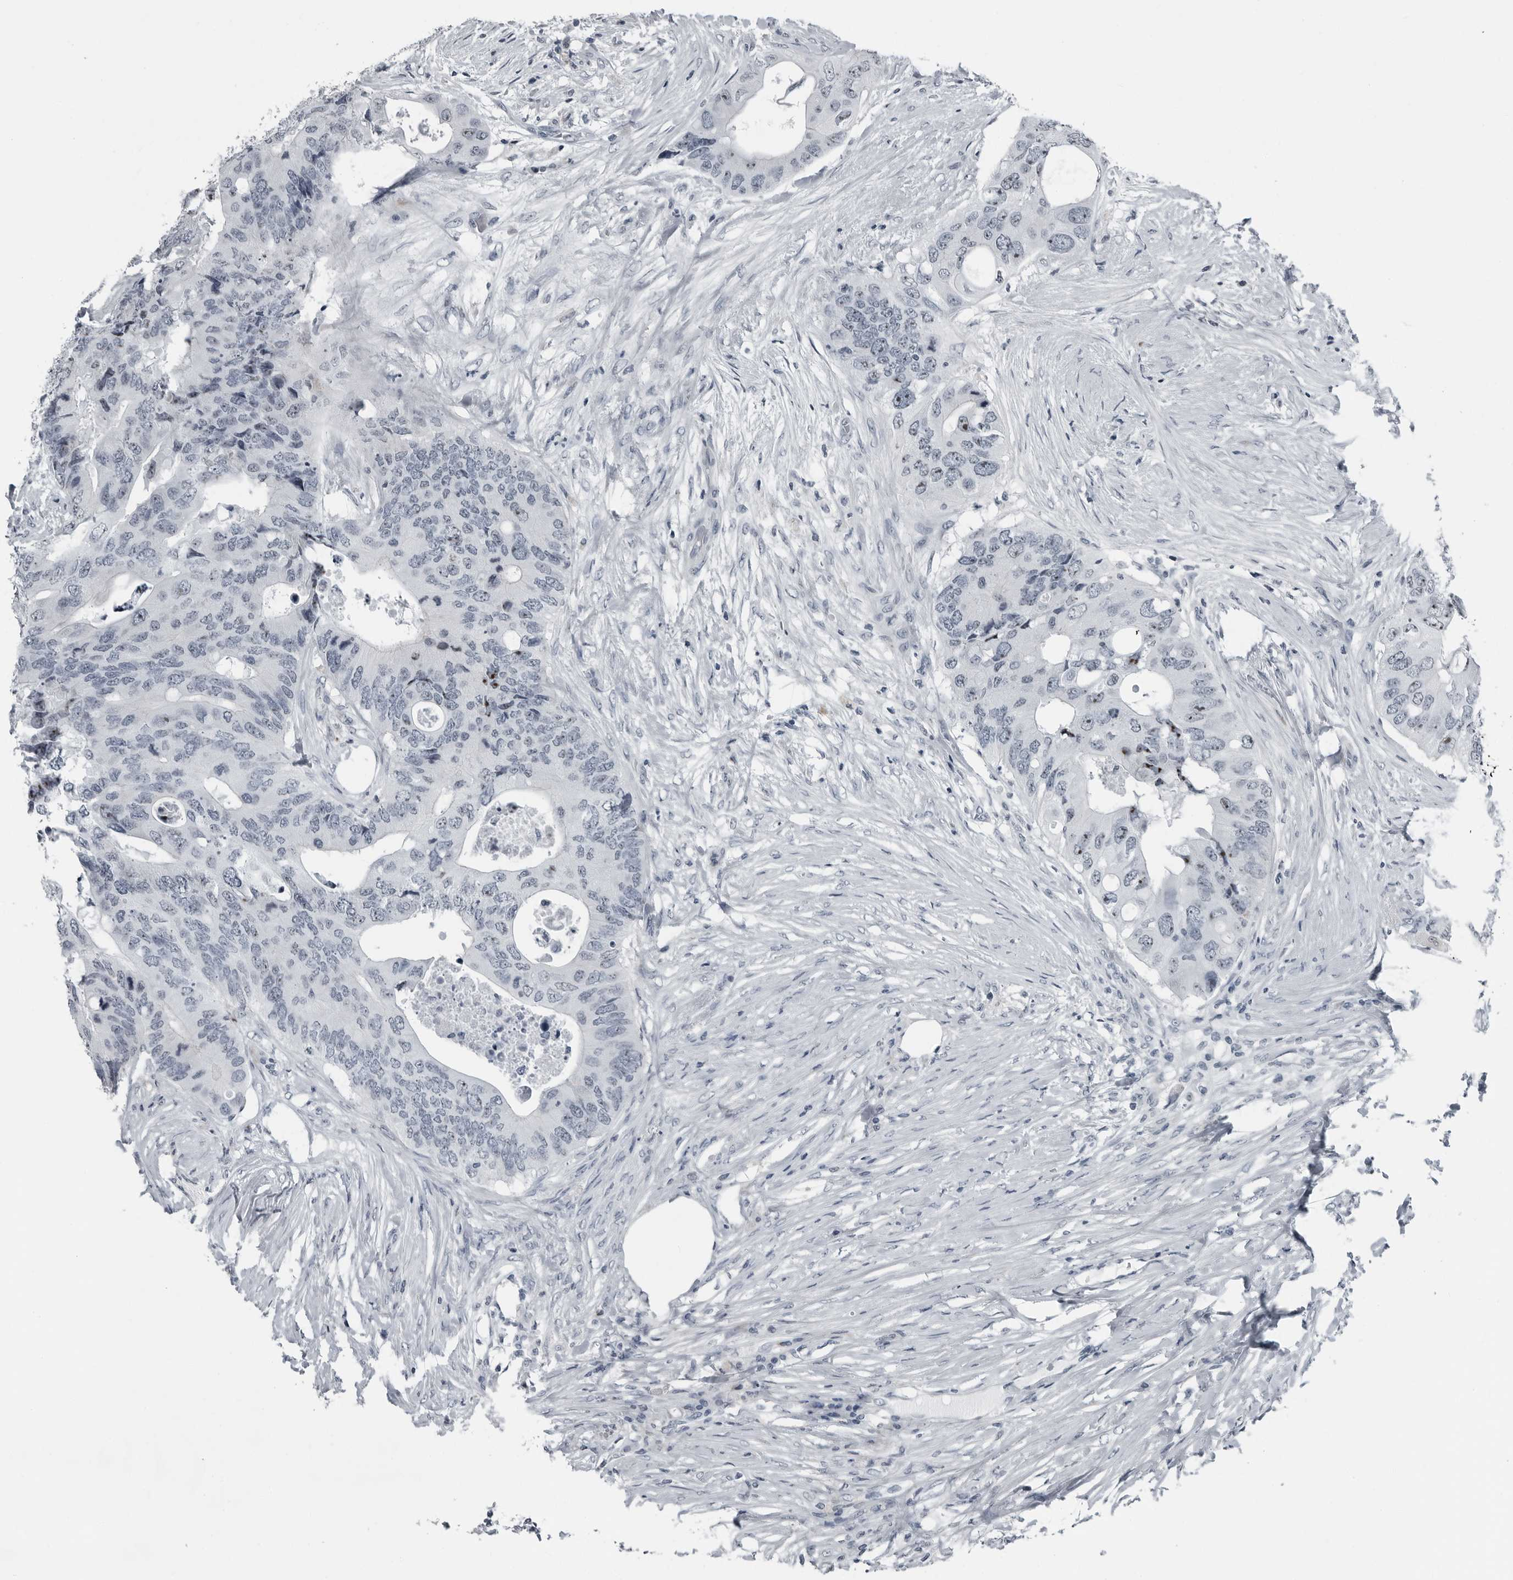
{"staining": {"intensity": "moderate", "quantity": "<25%", "location": "nuclear"}, "tissue": "colorectal cancer", "cell_type": "Tumor cells", "image_type": "cancer", "snomed": [{"axis": "morphology", "description": "Adenocarcinoma, NOS"}, {"axis": "topography", "description": "Colon"}], "caption": "Colorectal cancer stained for a protein (brown) shows moderate nuclear positive expression in about <25% of tumor cells.", "gene": "PDCD11", "patient": {"sex": "male", "age": 71}}